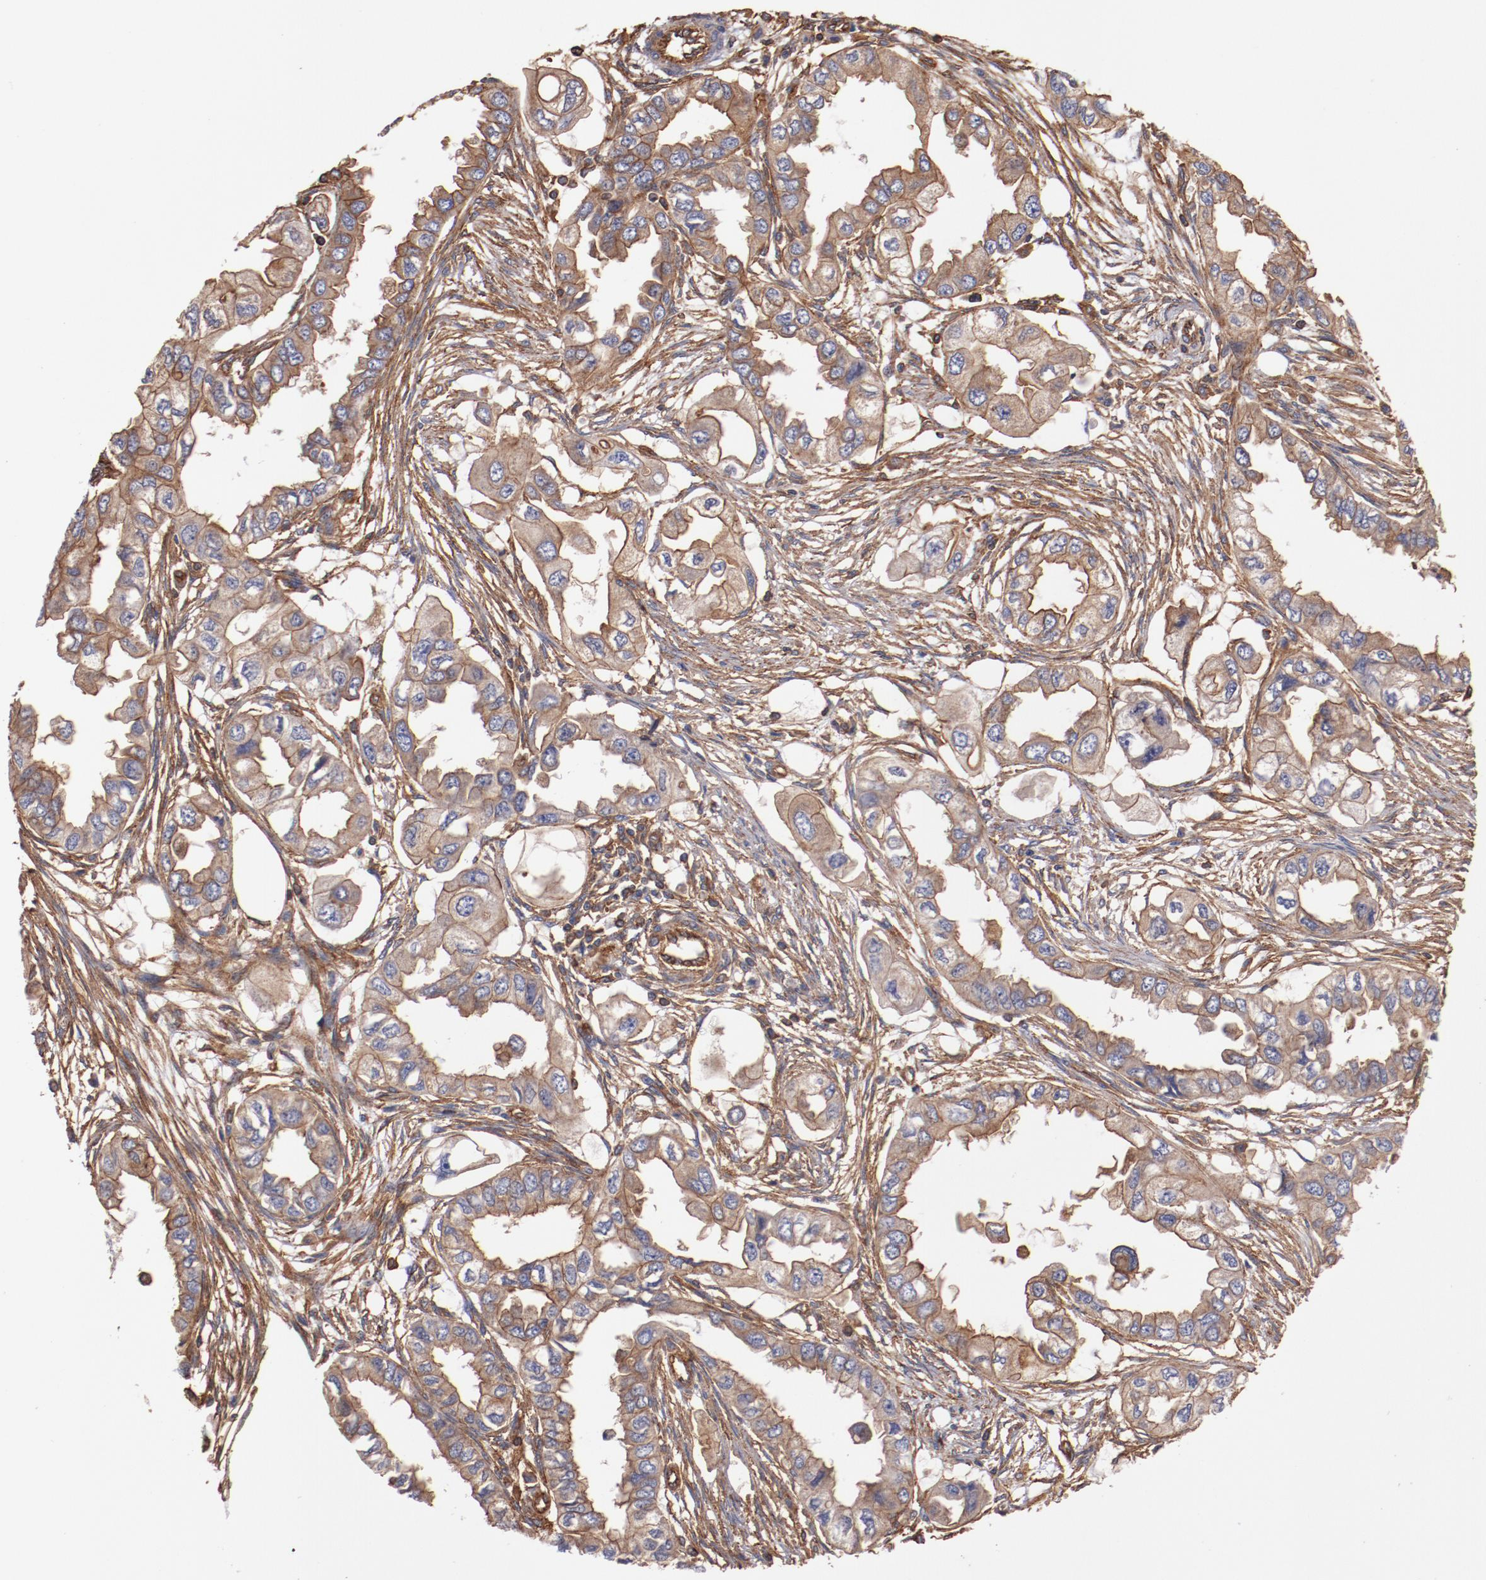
{"staining": {"intensity": "weak", "quantity": ">75%", "location": "cytoplasmic/membranous"}, "tissue": "endometrial cancer", "cell_type": "Tumor cells", "image_type": "cancer", "snomed": [{"axis": "morphology", "description": "Adenocarcinoma, NOS"}, {"axis": "topography", "description": "Endometrium"}], "caption": "Brown immunohistochemical staining in human adenocarcinoma (endometrial) displays weak cytoplasmic/membranous expression in approximately >75% of tumor cells. (Brightfield microscopy of DAB IHC at high magnification).", "gene": "TMOD3", "patient": {"sex": "female", "age": 67}}